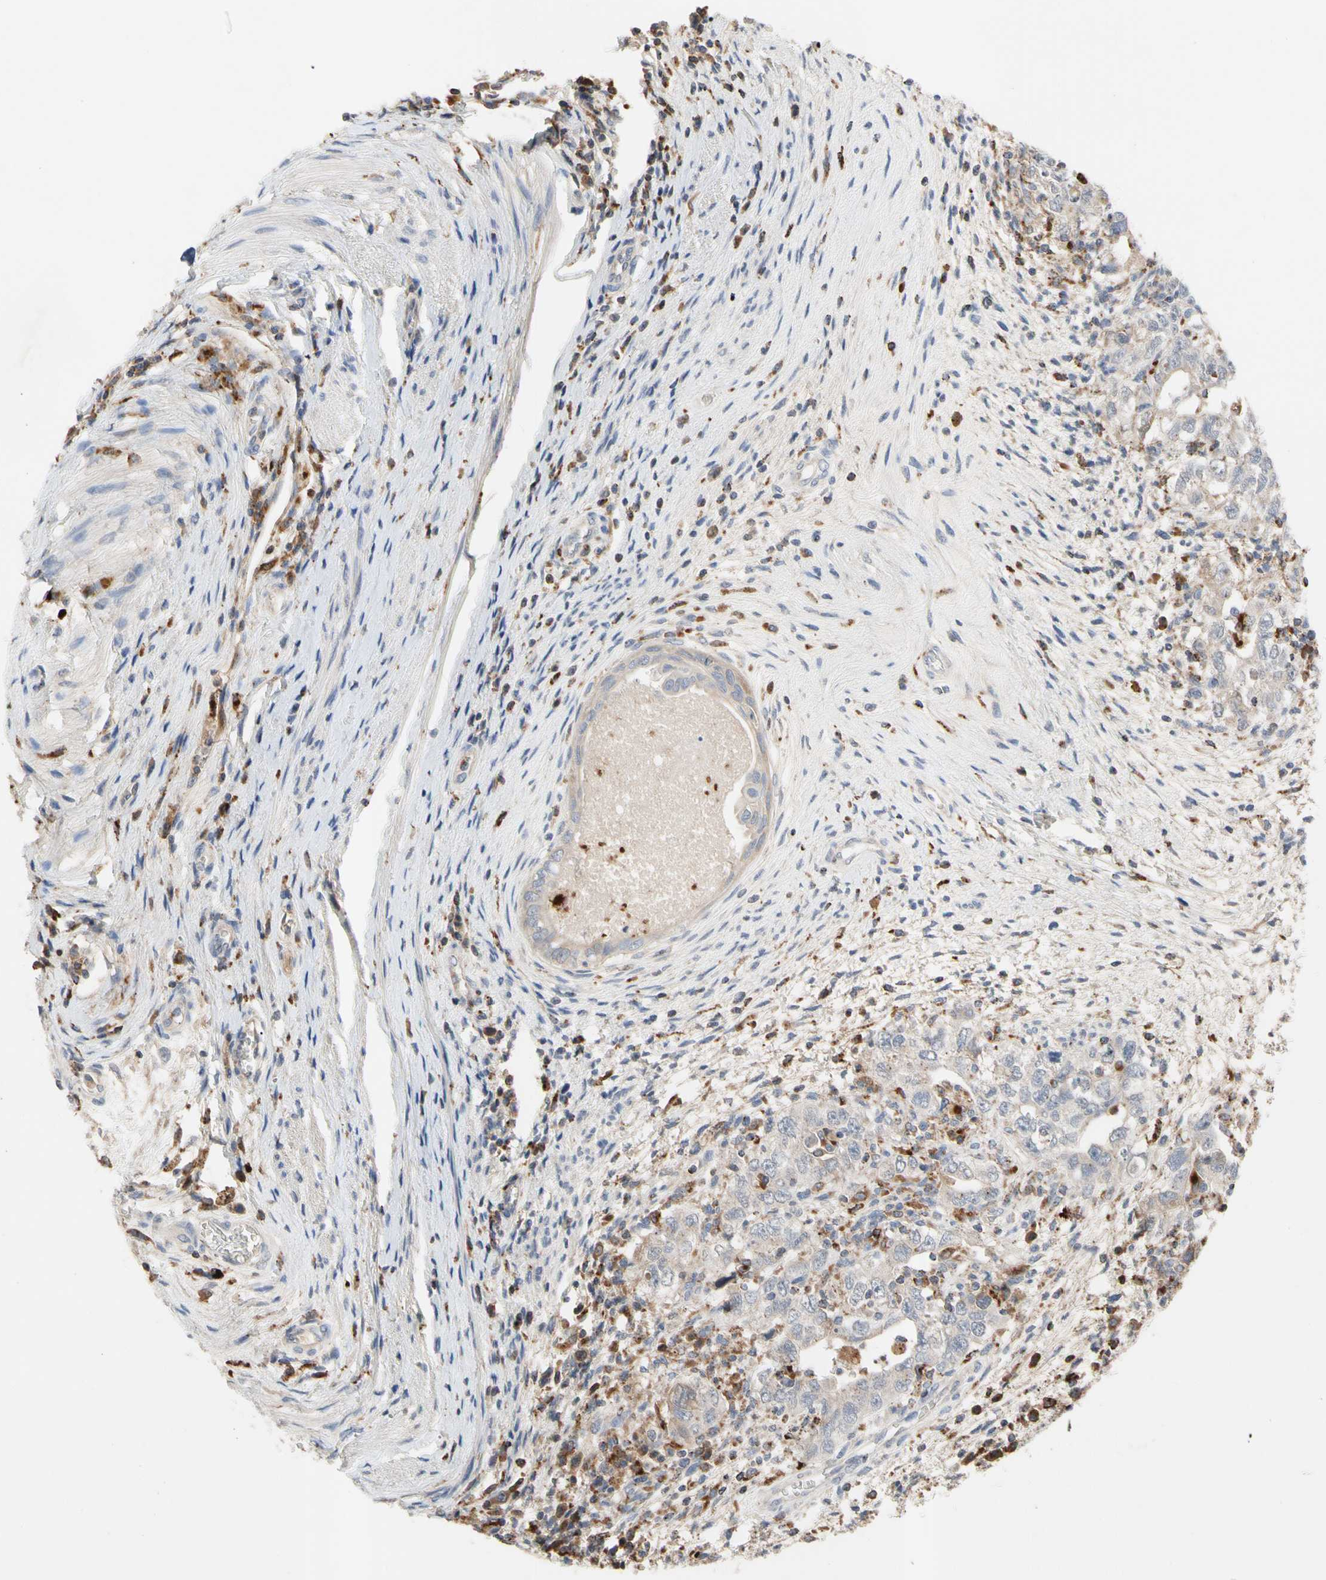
{"staining": {"intensity": "weak", "quantity": "<25%", "location": "cytoplasmic/membranous"}, "tissue": "testis cancer", "cell_type": "Tumor cells", "image_type": "cancer", "snomed": [{"axis": "morphology", "description": "Carcinoma, Embryonal, NOS"}, {"axis": "topography", "description": "Testis"}], "caption": "This is an IHC photomicrograph of testis cancer. There is no positivity in tumor cells.", "gene": "ADA2", "patient": {"sex": "male", "age": 26}}